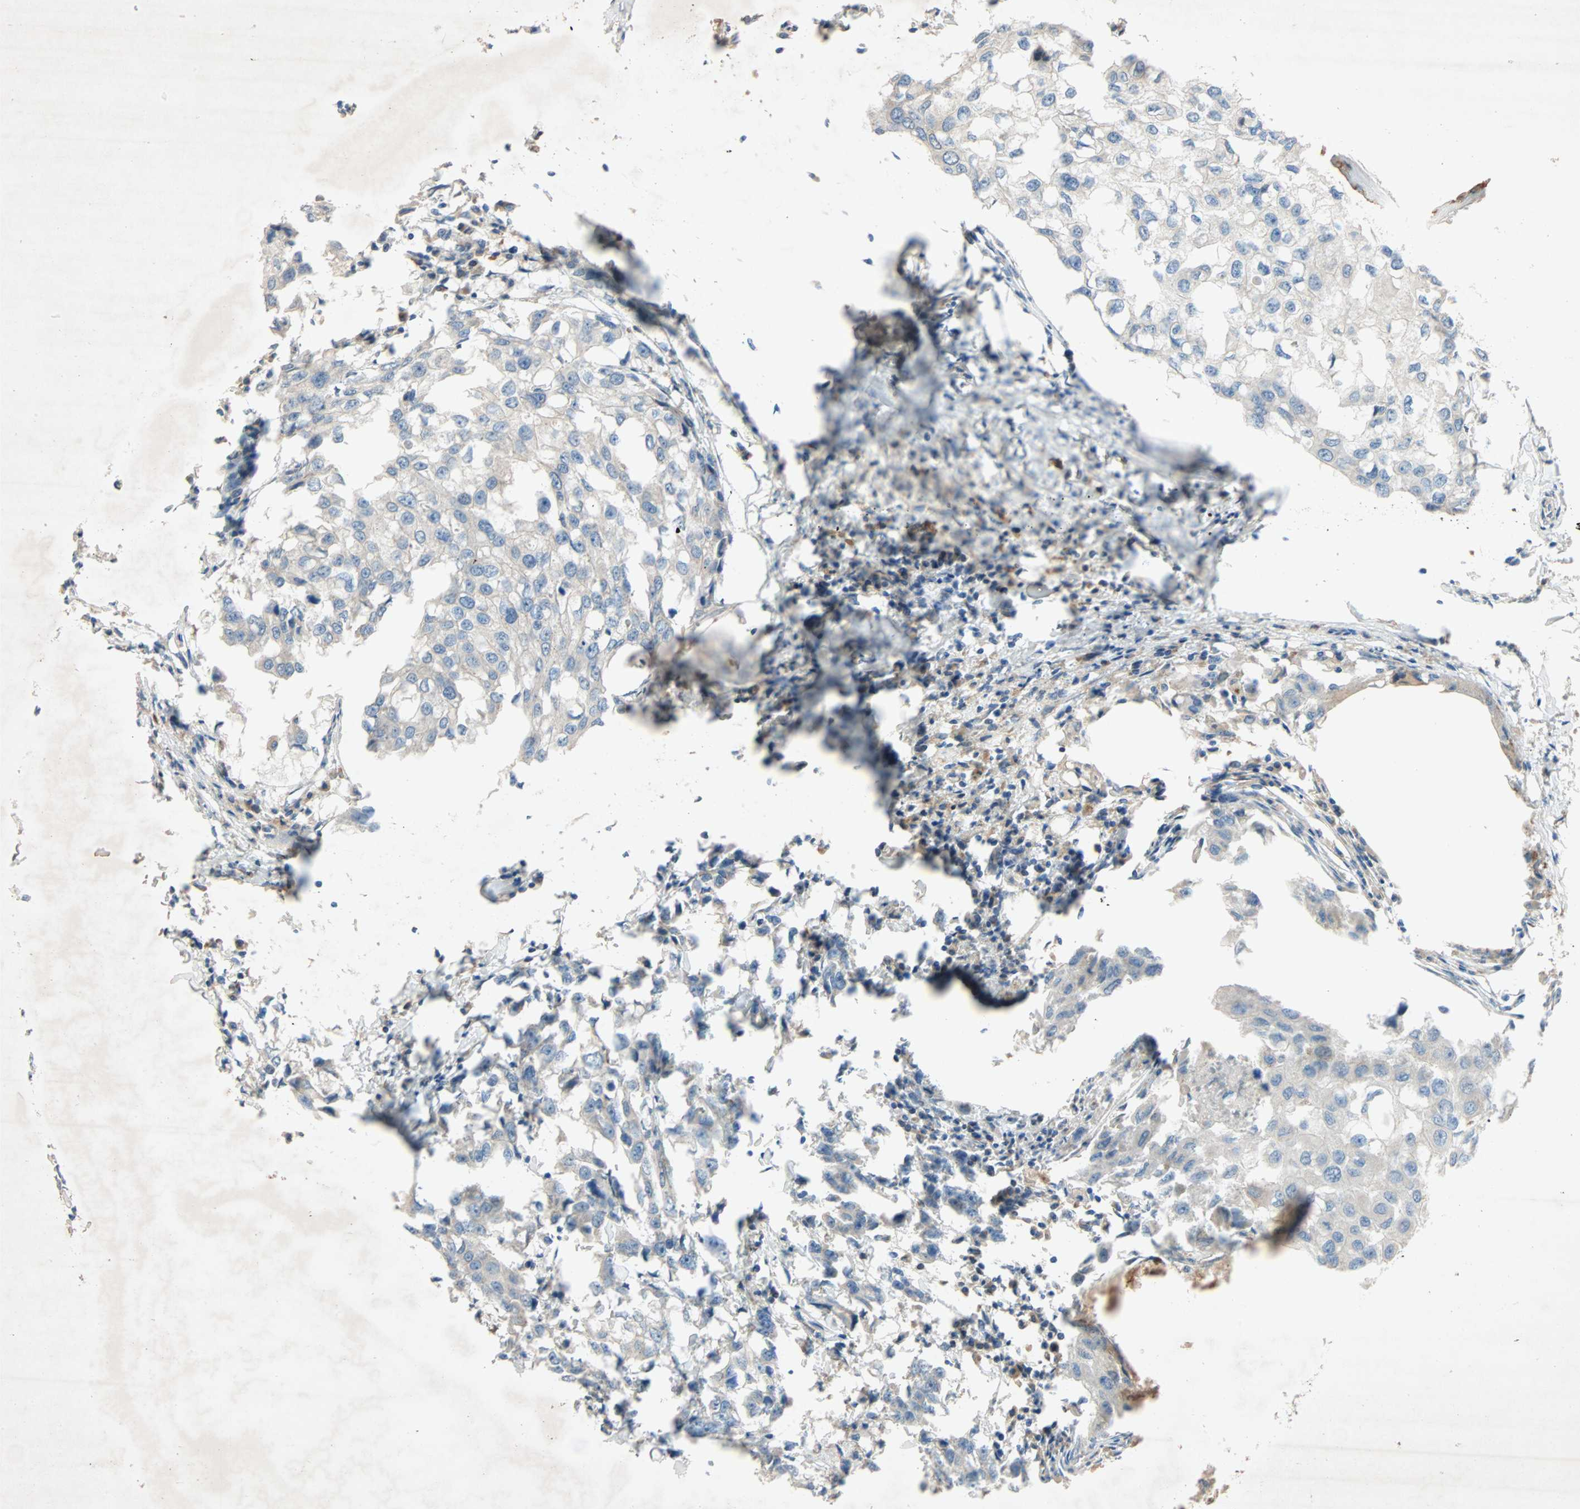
{"staining": {"intensity": "weak", "quantity": "25%-75%", "location": "cytoplasmic/membranous"}, "tissue": "breast cancer", "cell_type": "Tumor cells", "image_type": "cancer", "snomed": [{"axis": "morphology", "description": "Duct carcinoma"}, {"axis": "topography", "description": "Breast"}], "caption": "DAB (3,3'-diaminobenzidine) immunohistochemical staining of human breast cancer shows weak cytoplasmic/membranous protein positivity in about 25%-75% of tumor cells. Using DAB (brown) and hematoxylin (blue) stains, captured at high magnification using brightfield microscopy.", "gene": "XYLT1", "patient": {"sex": "female", "age": 27}}